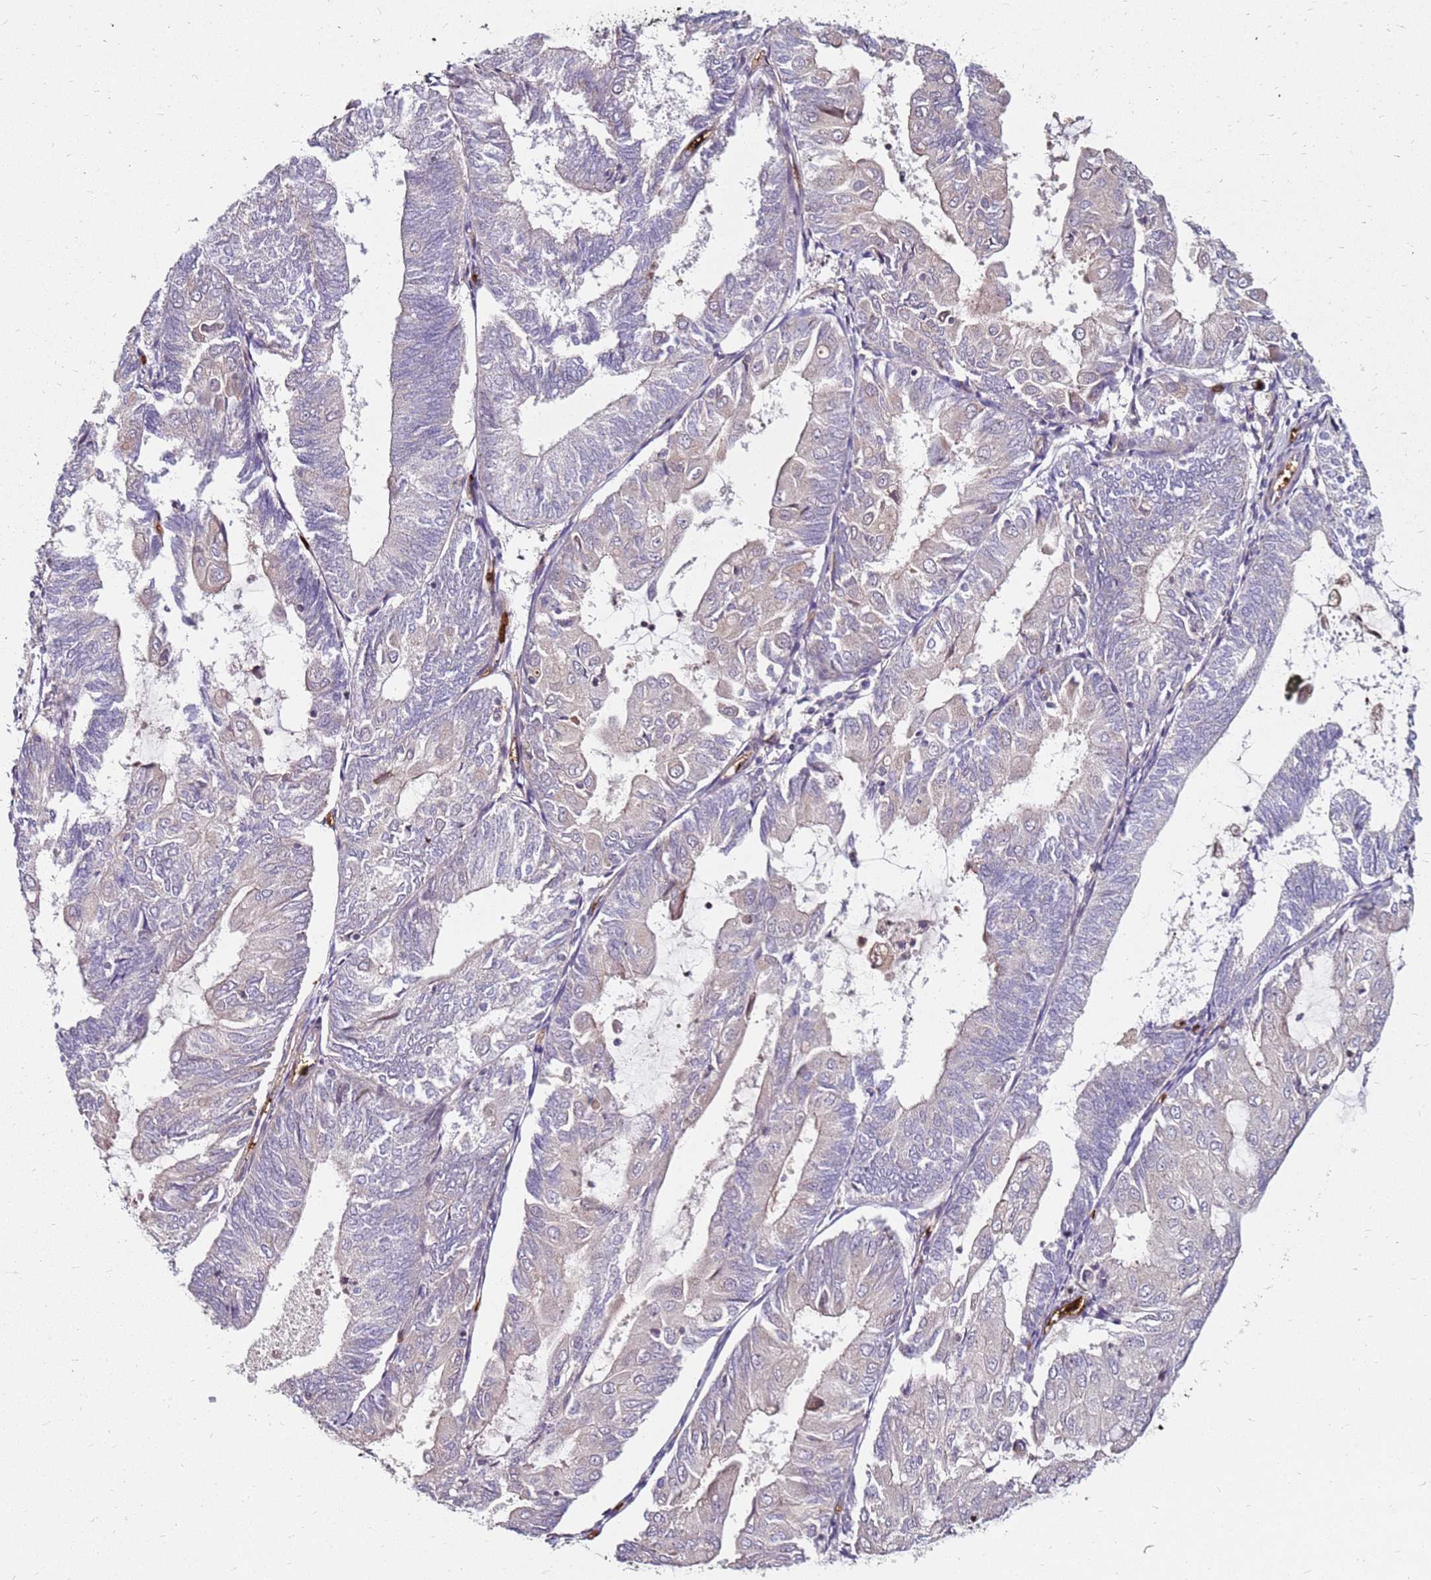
{"staining": {"intensity": "negative", "quantity": "none", "location": "none"}, "tissue": "endometrial cancer", "cell_type": "Tumor cells", "image_type": "cancer", "snomed": [{"axis": "morphology", "description": "Adenocarcinoma, NOS"}, {"axis": "topography", "description": "Endometrium"}], "caption": "IHC image of human endometrial adenocarcinoma stained for a protein (brown), which demonstrates no positivity in tumor cells.", "gene": "RNF11", "patient": {"sex": "female", "age": 81}}